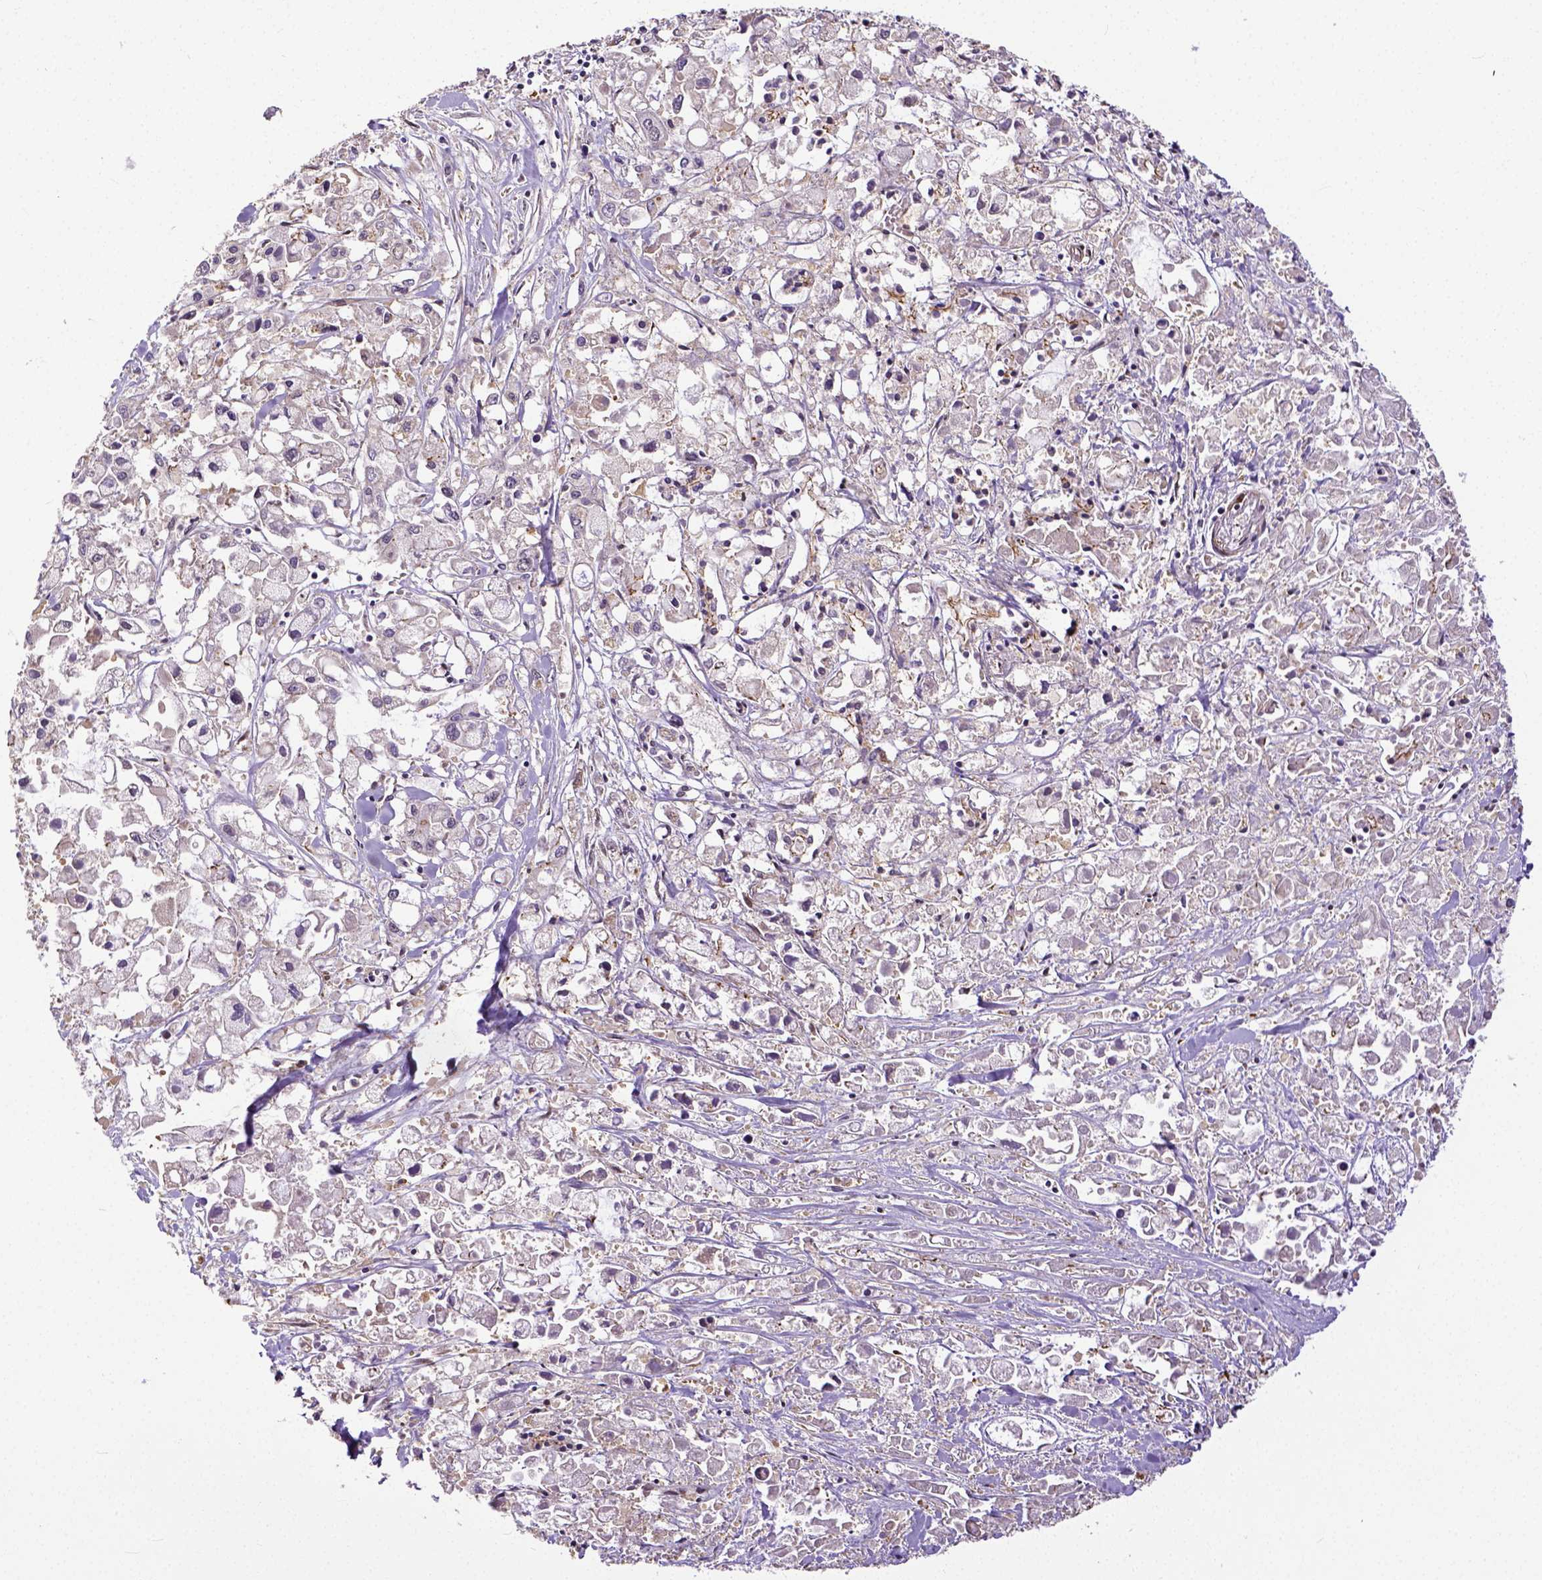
{"staining": {"intensity": "negative", "quantity": "none", "location": "none"}, "tissue": "pancreatic cancer", "cell_type": "Tumor cells", "image_type": "cancer", "snomed": [{"axis": "morphology", "description": "Adenocarcinoma, NOS"}, {"axis": "topography", "description": "Pancreas"}], "caption": "A histopathology image of human pancreatic cancer is negative for staining in tumor cells. The staining is performed using DAB (3,3'-diaminobenzidine) brown chromogen with nuclei counter-stained in using hematoxylin.", "gene": "DICER1", "patient": {"sex": "male", "age": 71}}